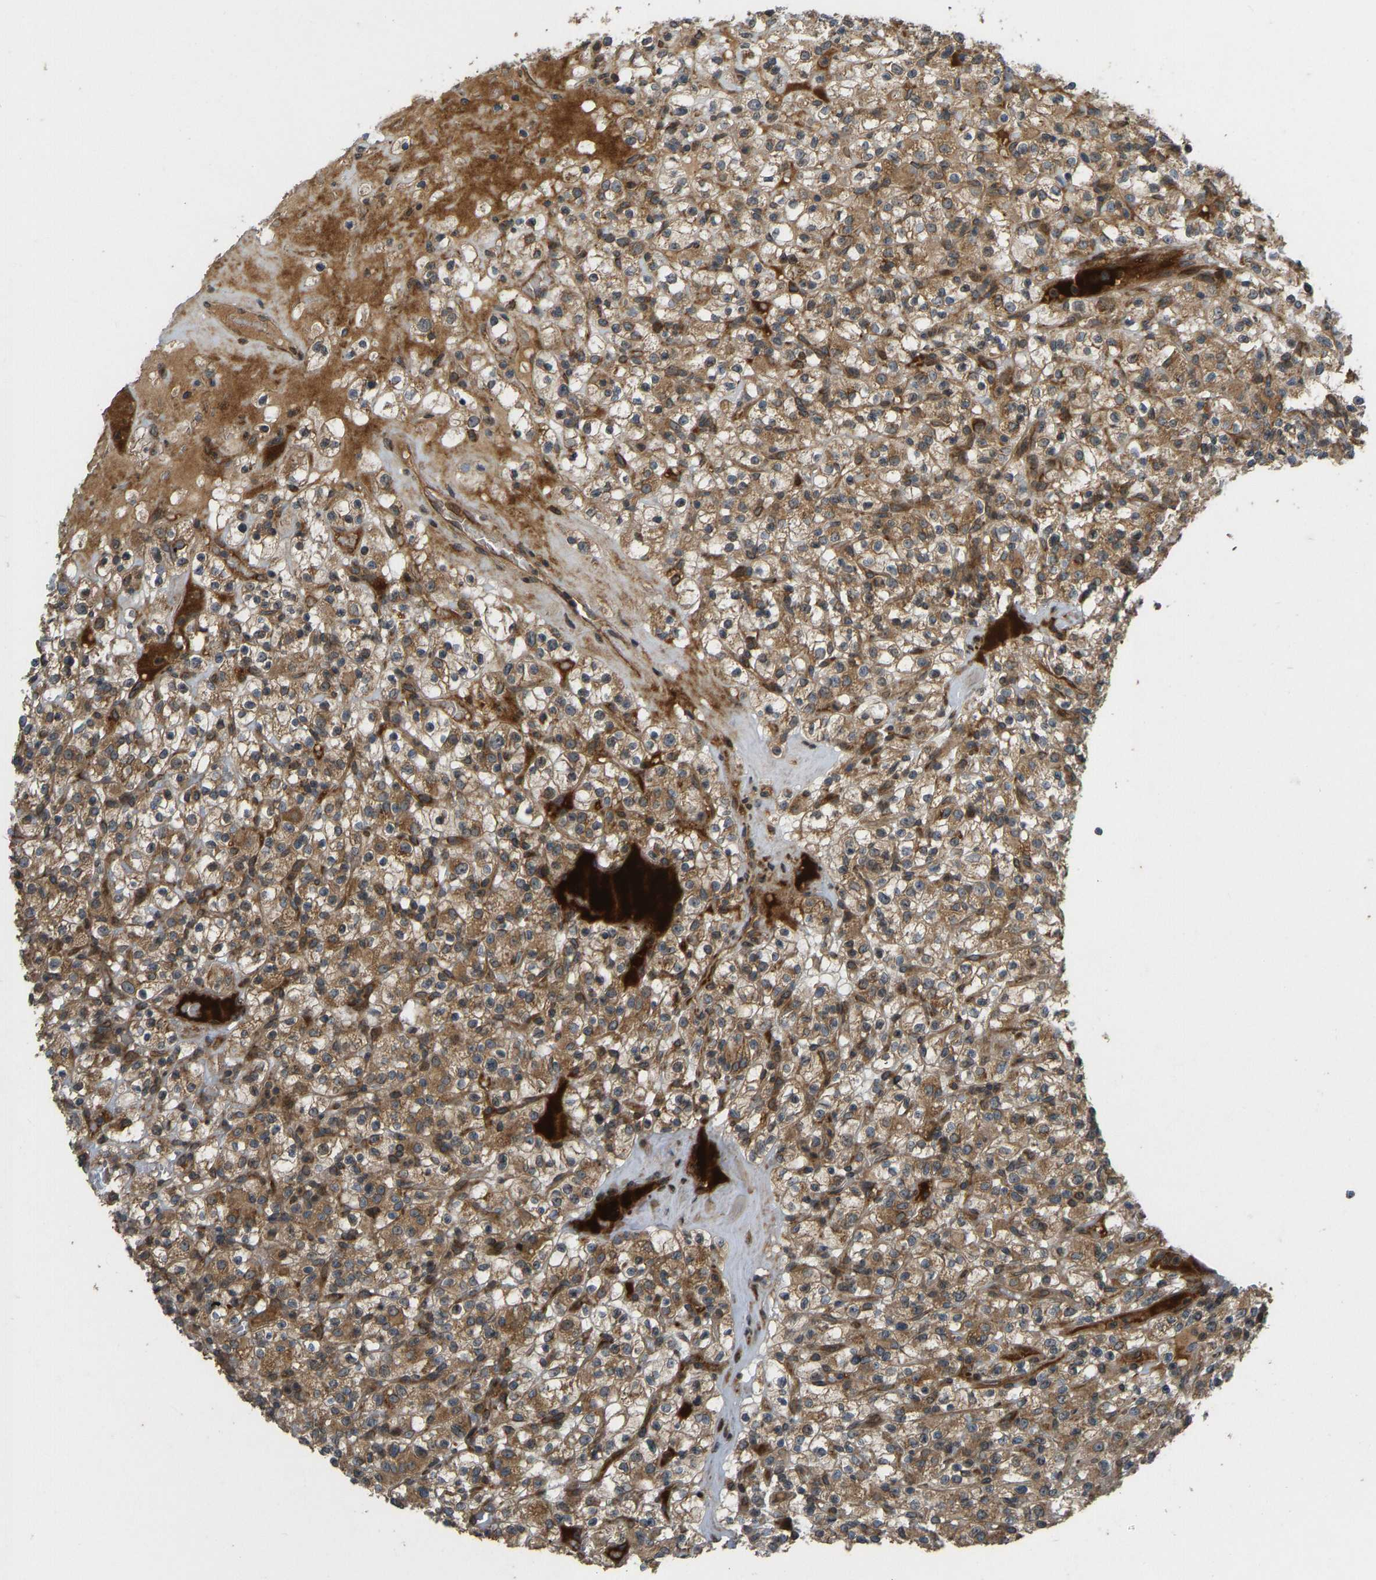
{"staining": {"intensity": "moderate", "quantity": ">75%", "location": "cytoplasmic/membranous"}, "tissue": "renal cancer", "cell_type": "Tumor cells", "image_type": "cancer", "snomed": [{"axis": "morphology", "description": "Normal tissue, NOS"}, {"axis": "morphology", "description": "Adenocarcinoma, NOS"}, {"axis": "topography", "description": "Kidney"}], "caption": "High-magnification brightfield microscopy of adenocarcinoma (renal) stained with DAB (3,3'-diaminobenzidine) (brown) and counterstained with hematoxylin (blue). tumor cells exhibit moderate cytoplasmic/membranous staining is identified in about>75% of cells. Using DAB (3,3'-diaminobenzidine) (brown) and hematoxylin (blue) stains, captured at high magnification using brightfield microscopy.", "gene": "RPN2", "patient": {"sex": "female", "age": 72}}